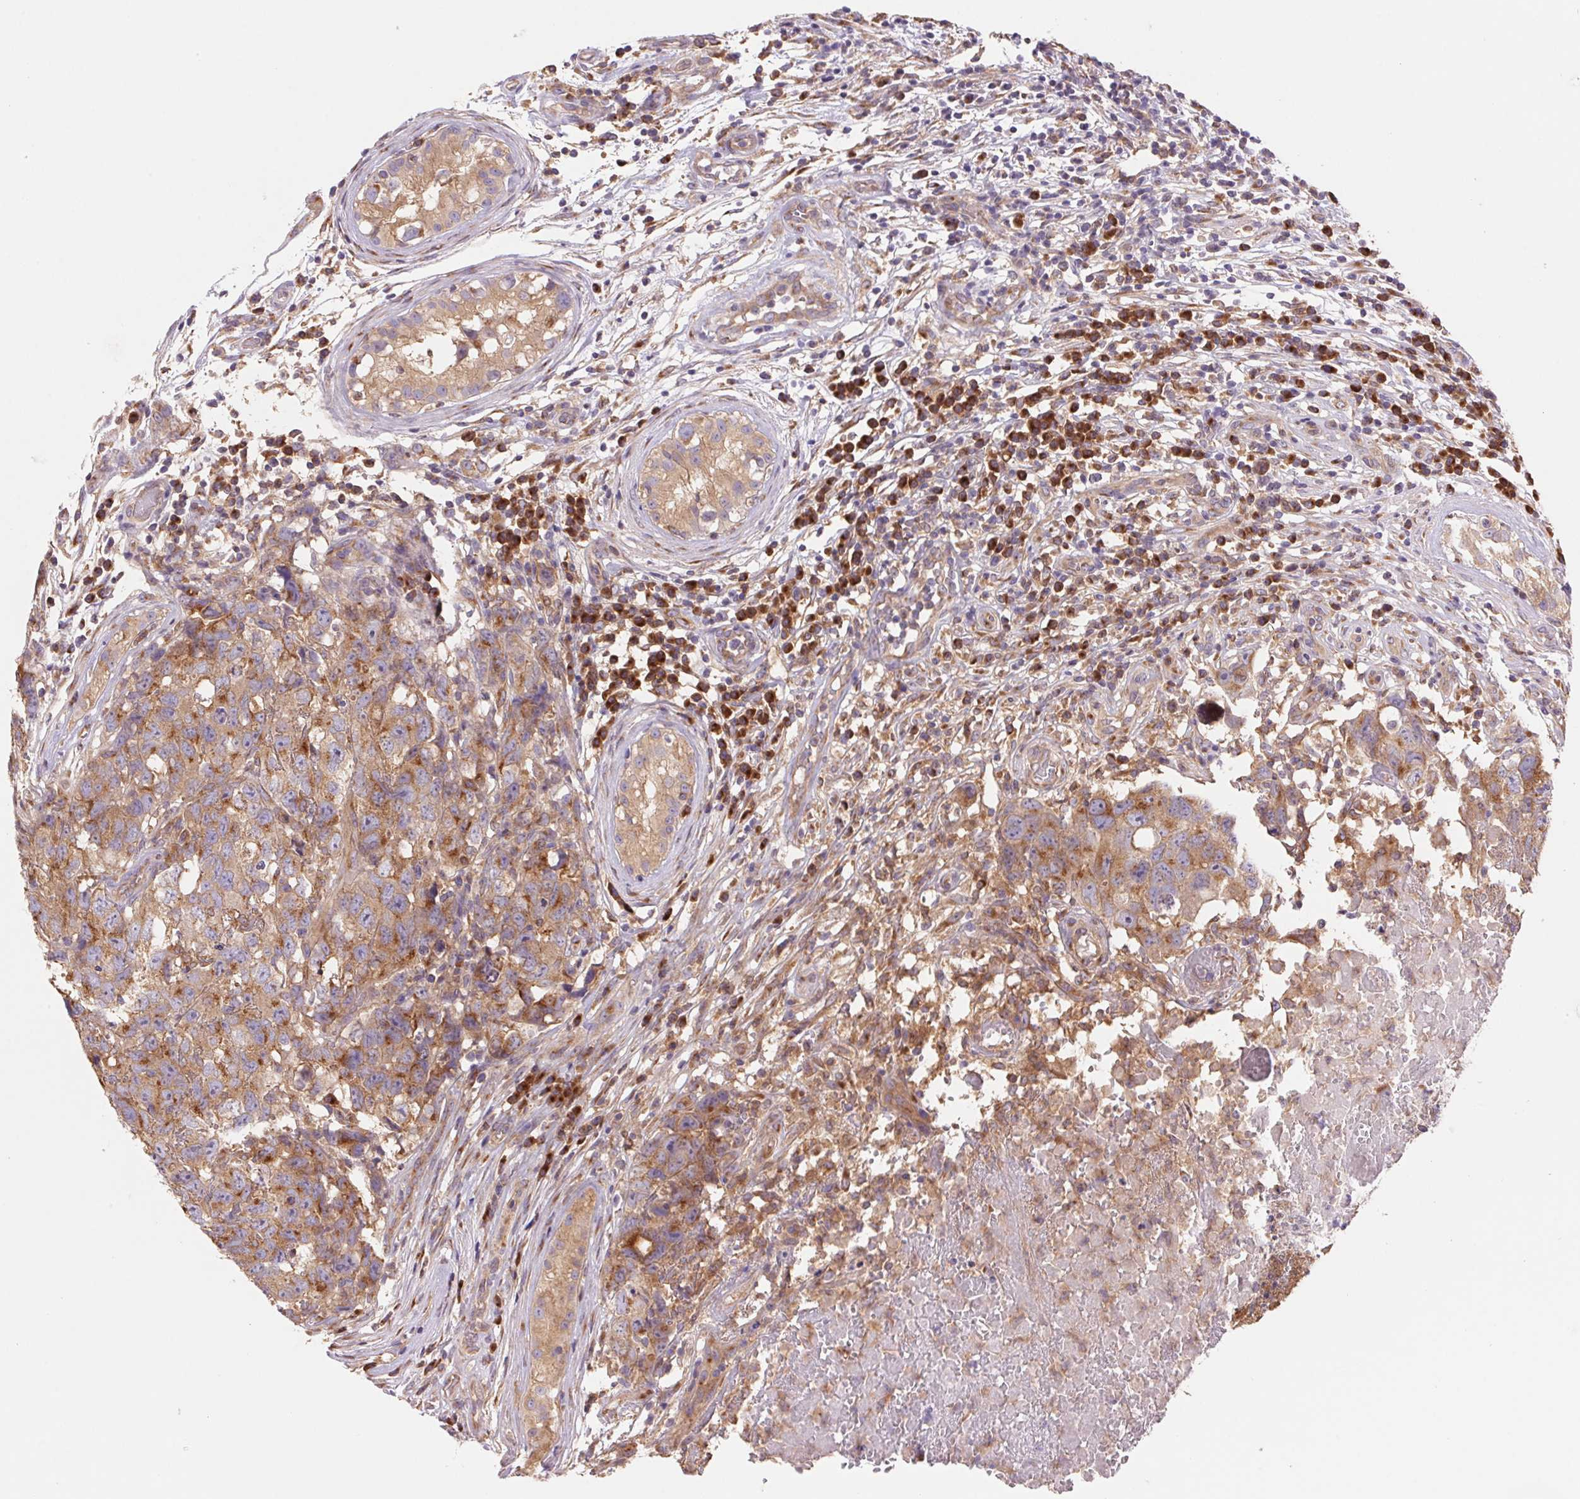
{"staining": {"intensity": "moderate", "quantity": ">75%", "location": "cytoplasmic/membranous"}, "tissue": "testis cancer", "cell_type": "Tumor cells", "image_type": "cancer", "snomed": [{"axis": "morphology", "description": "Carcinoma, Embryonal, NOS"}, {"axis": "topography", "description": "Testis"}], "caption": "High-power microscopy captured an IHC micrograph of testis embryonal carcinoma, revealing moderate cytoplasmic/membranous expression in approximately >75% of tumor cells. The staining is performed using DAB (3,3'-diaminobenzidine) brown chromogen to label protein expression. The nuclei are counter-stained blue using hematoxylin.", "gene": "RAB1A", "patient": {"sex": "male", "age": 22}}